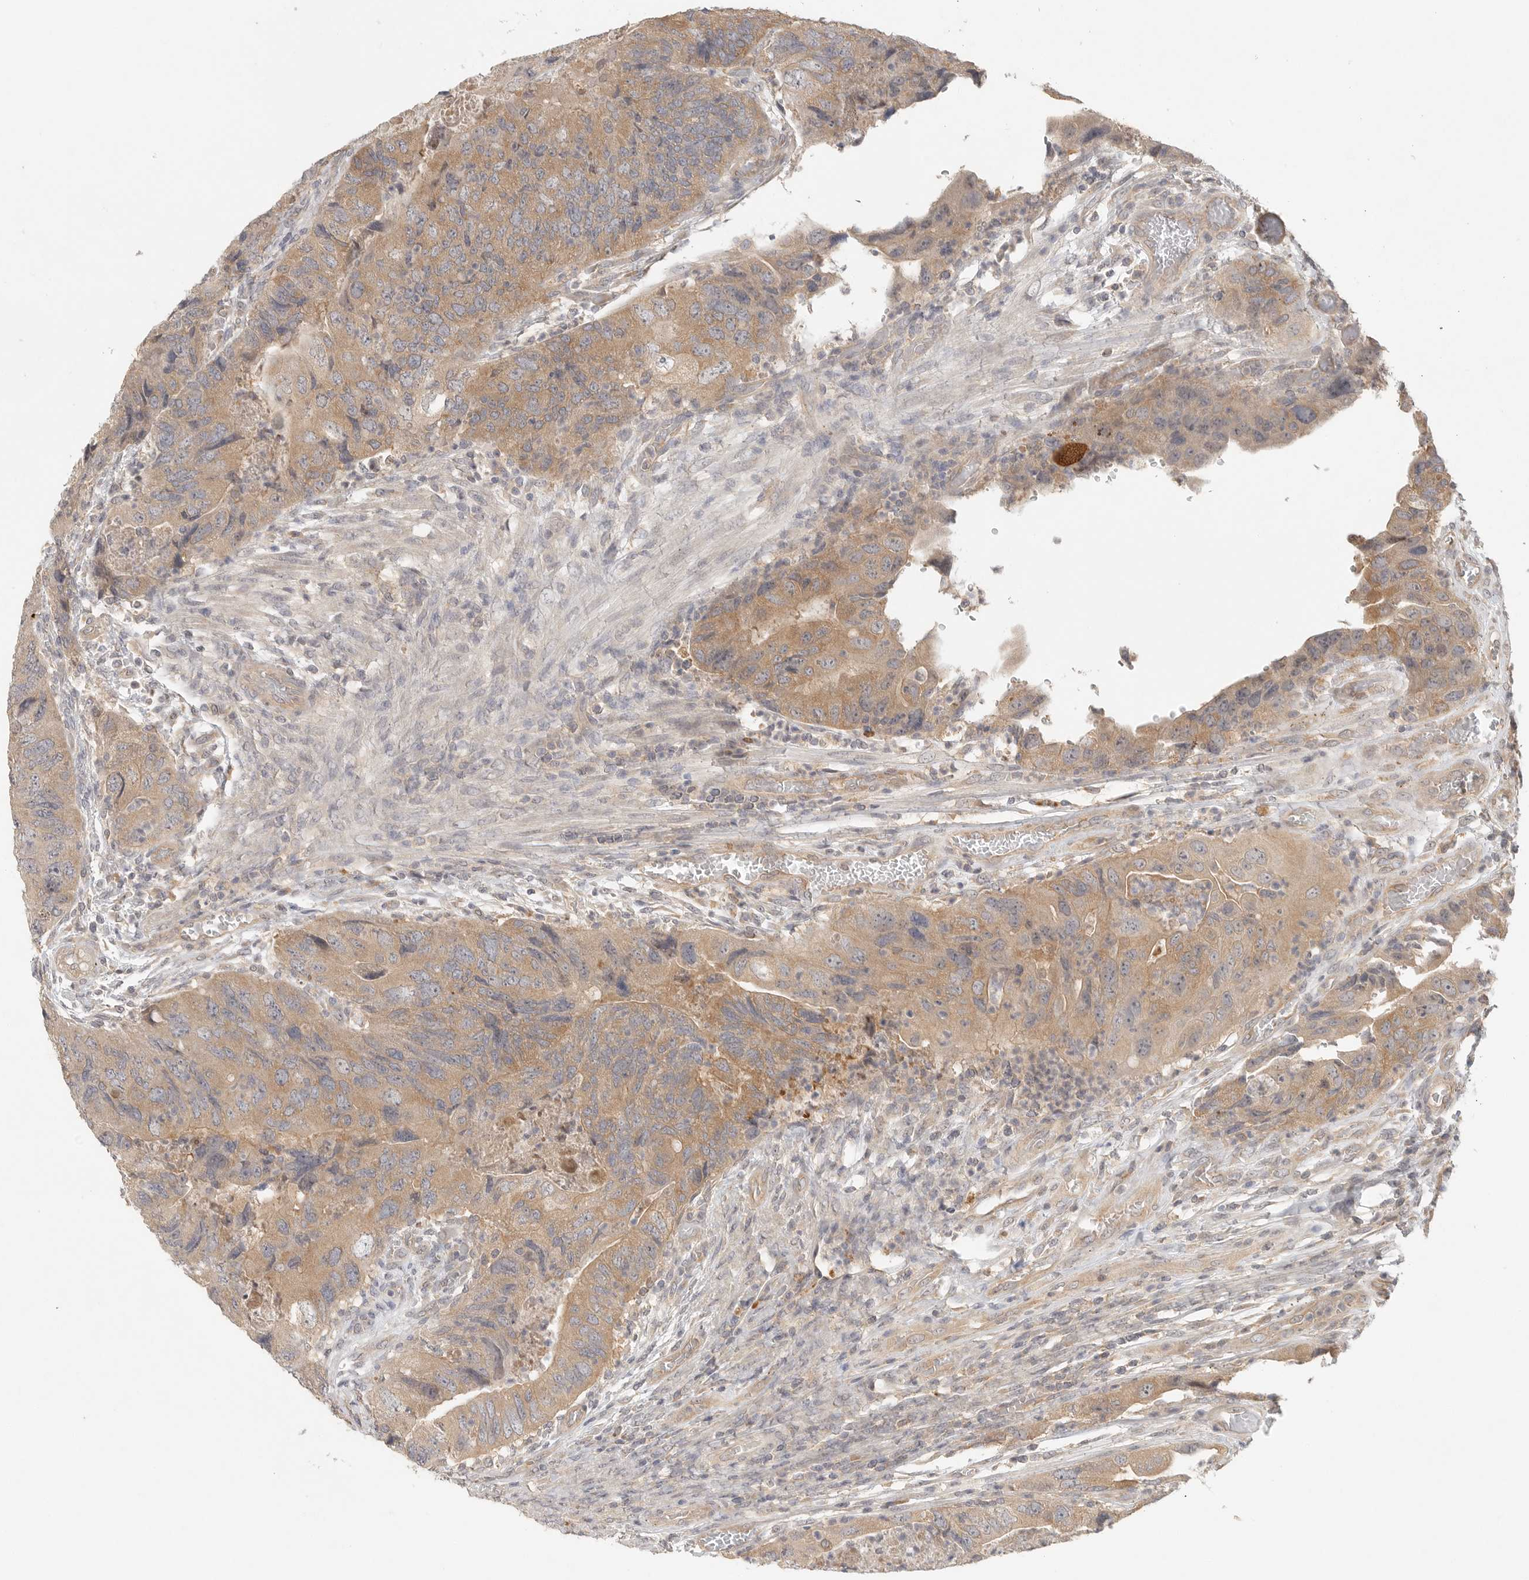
{"staining": {"intensity": "moderate", "quantity": ">75%", "location": "cytoplasmic/membranous"}, "tissue": "colorectal cancer", "cell_type": "Tumor cells", "image_type": "cancer", "snomed": [{"axis": "morphology", "description": "Adenocarcinoma, NOS"}, {"axis": "topography", "description": "Rectum"}], "caption": "IHC photomicrograph of adenocarcinoma (colorectal) stained for a protein (brown), which displays medium levels of moderate cytoplasmic/membranous expression in about >75% of tumor cells.", "gene": "HDAC6", "patient": {"sex": "male", "age": 63}}